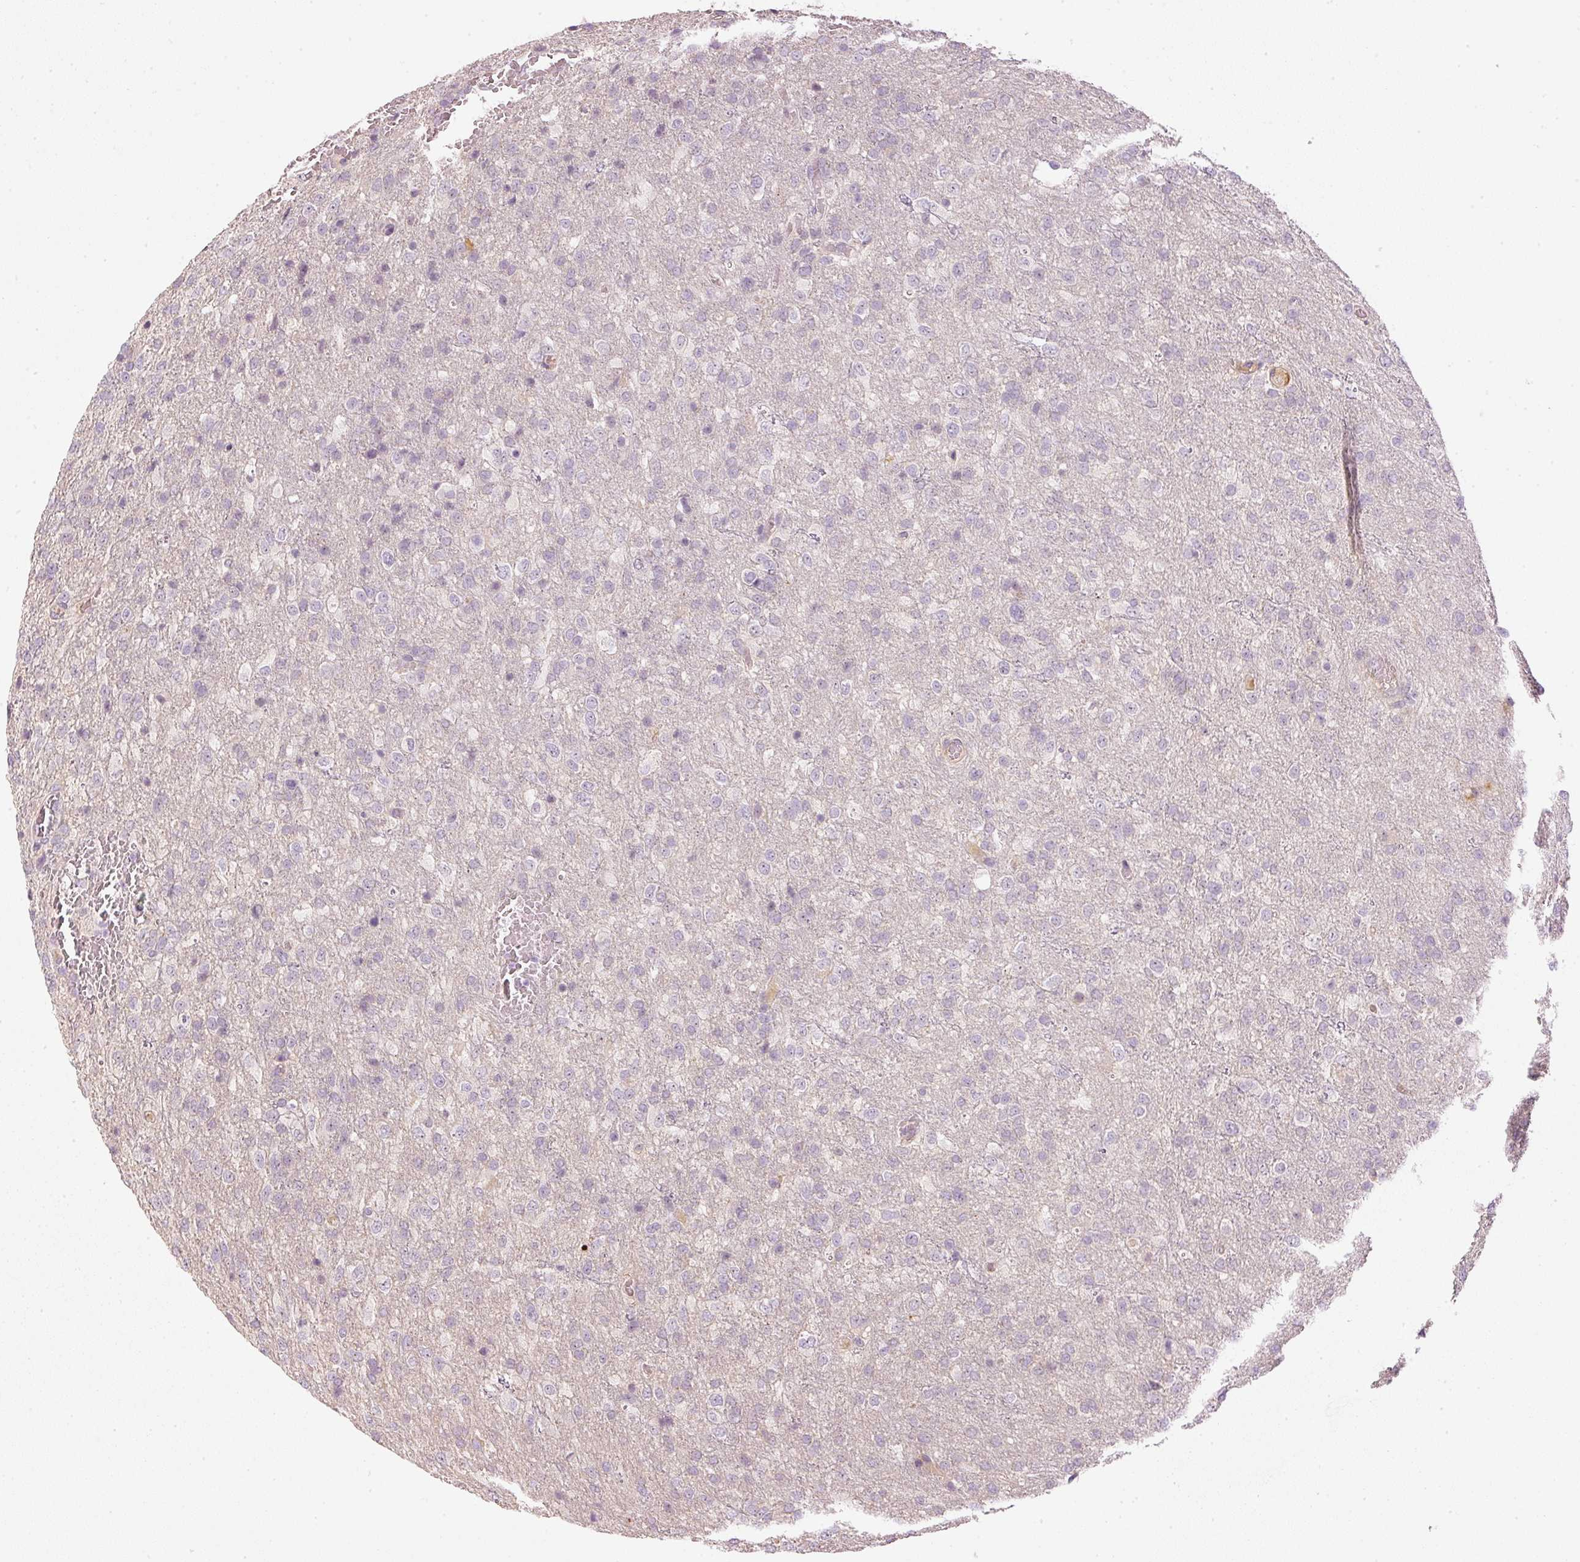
{"staining": {"intensity": "negative", "quantity": "none", "location": "none"}, "tissue": "glioma", "cell_type": "Tumor cells", "image_type": "cancer", "snomed": [{"axis": "morphology", "description": "Glioma, malignant, High grade"}, {"axis": "topography", "description": "Brain"}], "caption": "This is an immunohistochemistry photomicrograph of human glioma. There is no positivity in tumor cells.", "gene": "VCAM1", "patient": {"sex": "female", "age": 74}}